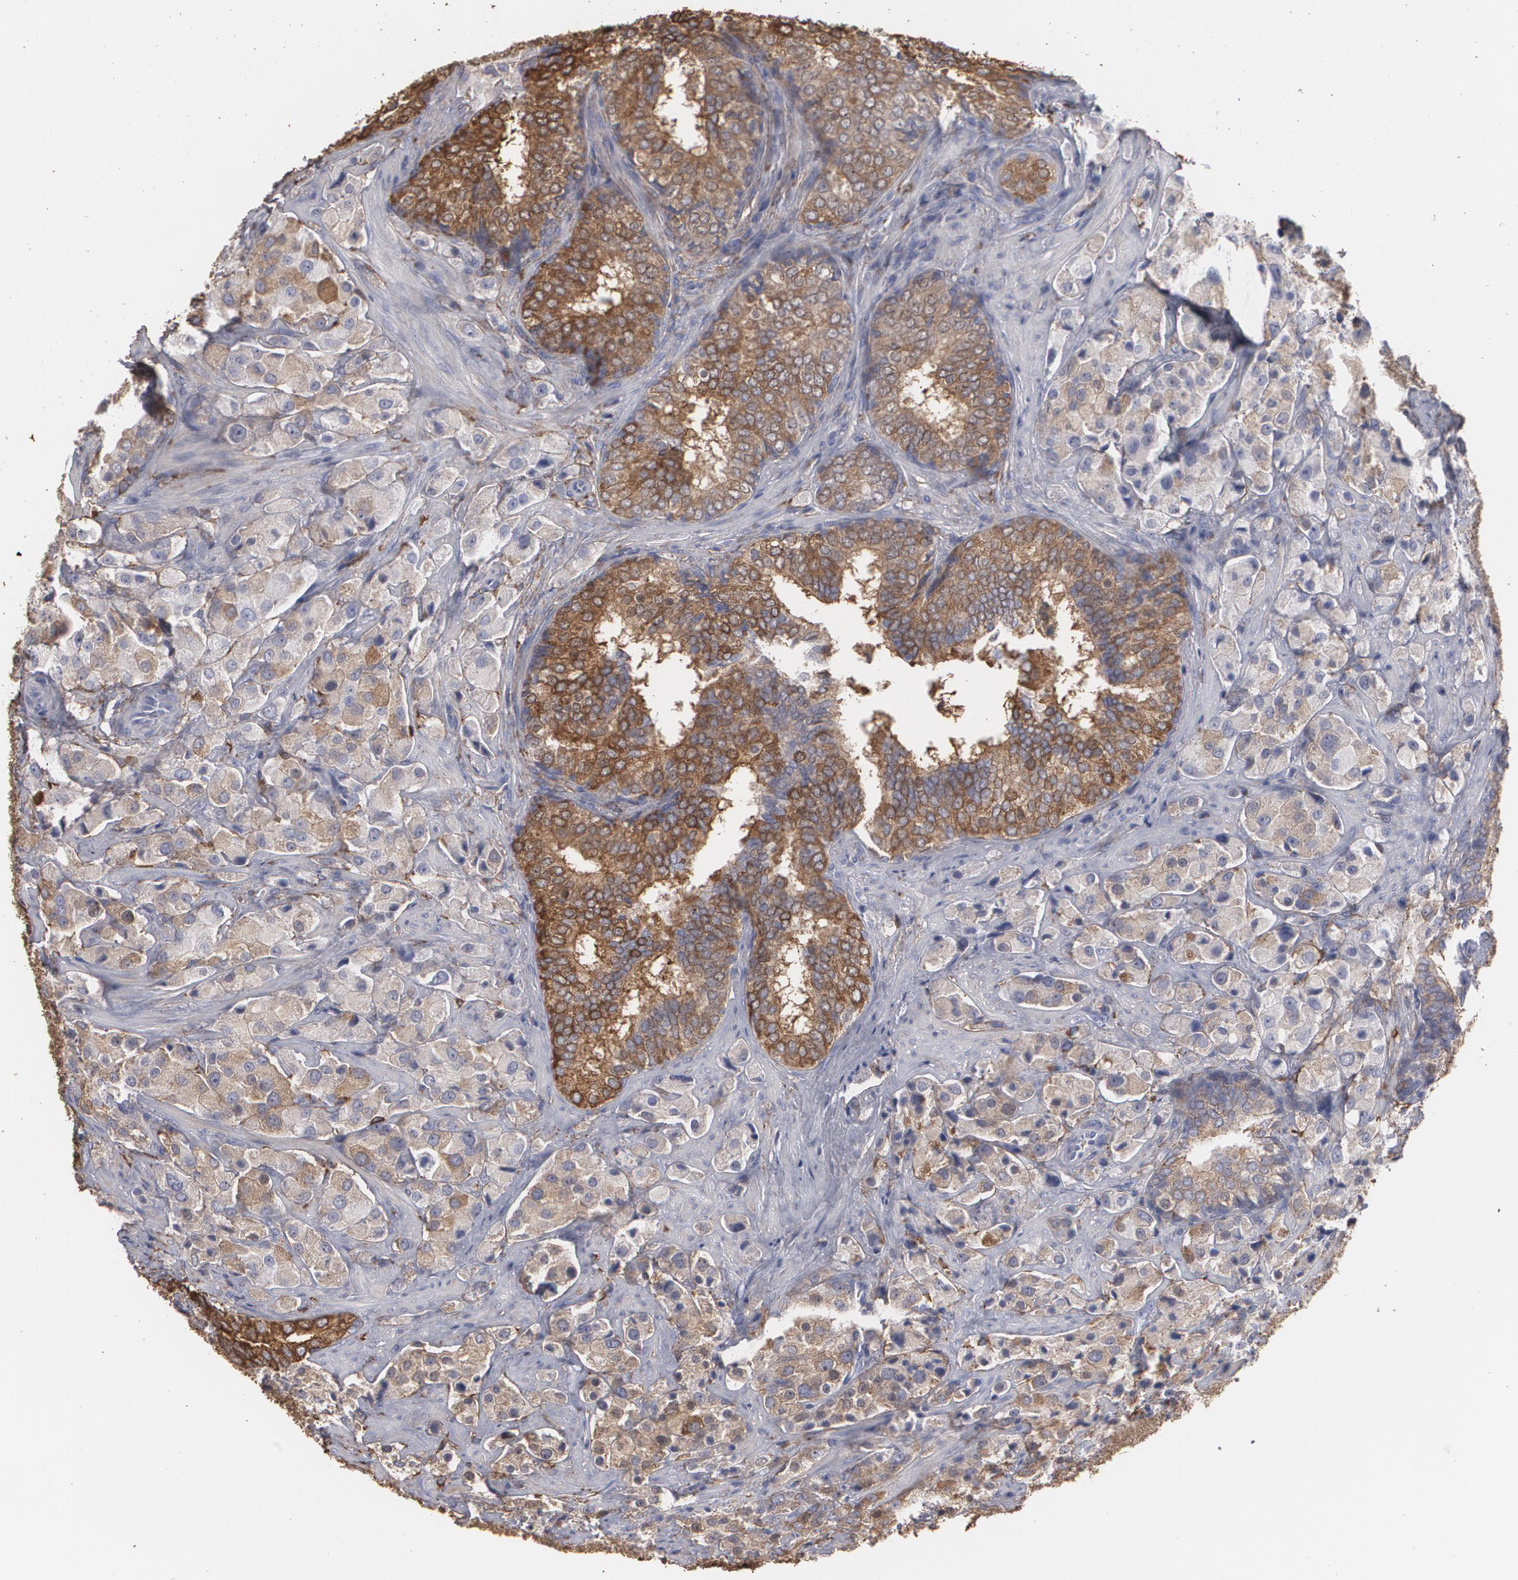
{"staining": {"intensity": "strong", "quantity": ">75%", "location": "cytoplasmic/membranous"}, "tissue": "prostate cancer", "cell_type": "Tumor cells", "image_type": "cancer", "snomed": [{"axis": "morphology", "description": "Adenocarcinoma, Medium grade"}, {"axis": "topography", "description": "Prostate"}], "caption": "Brown immunohistochemical staining in human prostate adenocarcinoma (medium-grade) displays strong cytoplasmic/membranous staining in approximately >75% of tumor cells. The protein is shown in brown color, while the nuclei are stained blue.", "gene": "ODC1", "patient": {"sex": "male", "age": 70}}